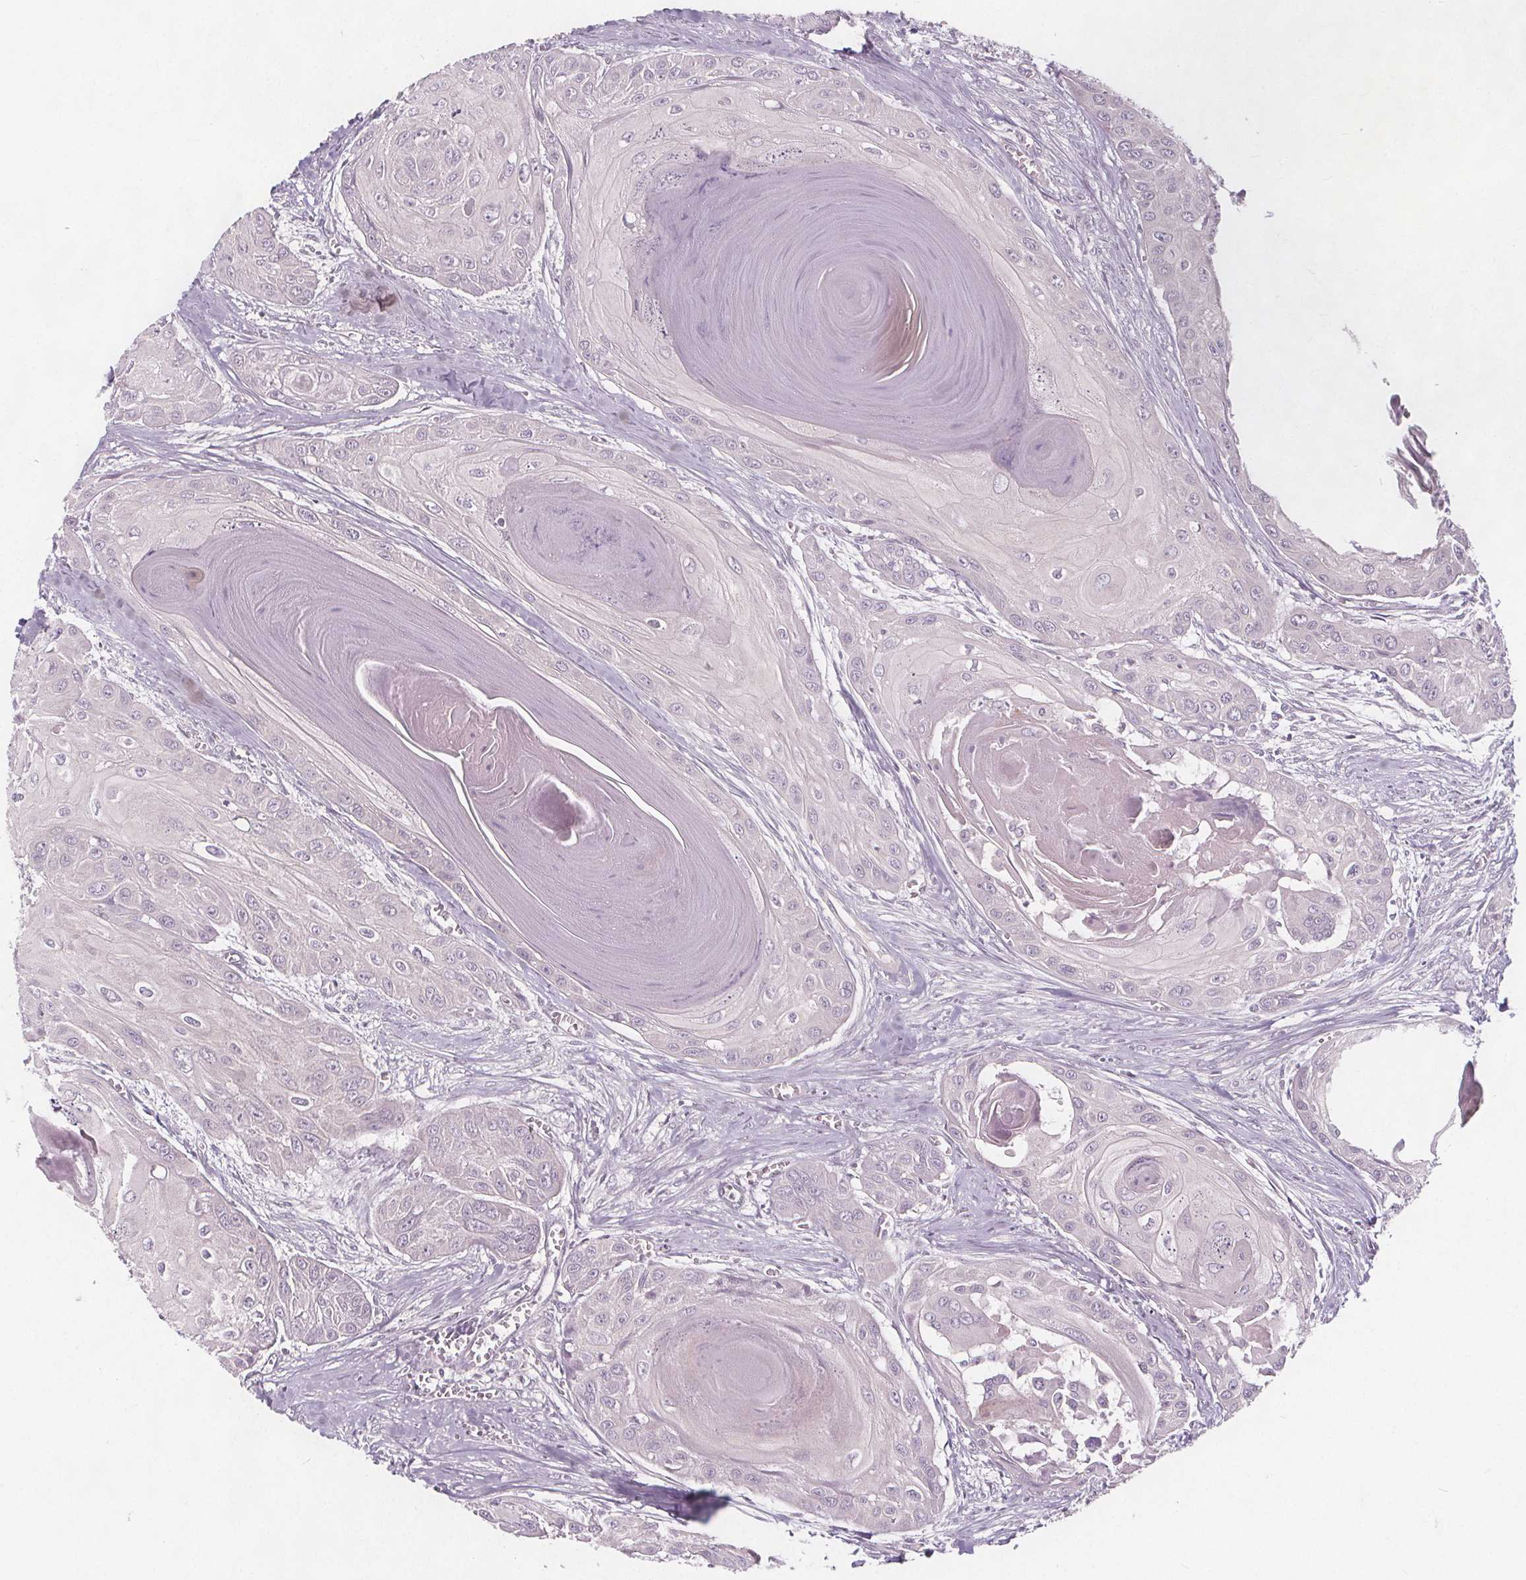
{"staining": {"intensity": "negative", "quantity": "none", "location": "none"}, "tissue": "head and neck cancer", "cell_type": "Tumor cells", "image_type": "cancer", "snomed": [{"axis": "morphology", "description": "Squamous cell carcinoma, NOS"}, {"axis": "topography", "description": "Oral tissue"}, {"axis": "topography", "description": "Head-Neck"}], "caption": "A high-resolution photomicrograph shows immunohistochemistry staining of head and neck cancer (squamous cell carcinoma), which demonstrates no significant expression in tumor cells. Nuclei are stained in blue.", "gene": "AKT1S1", "patient": {"sex": "male", "age": 71}}